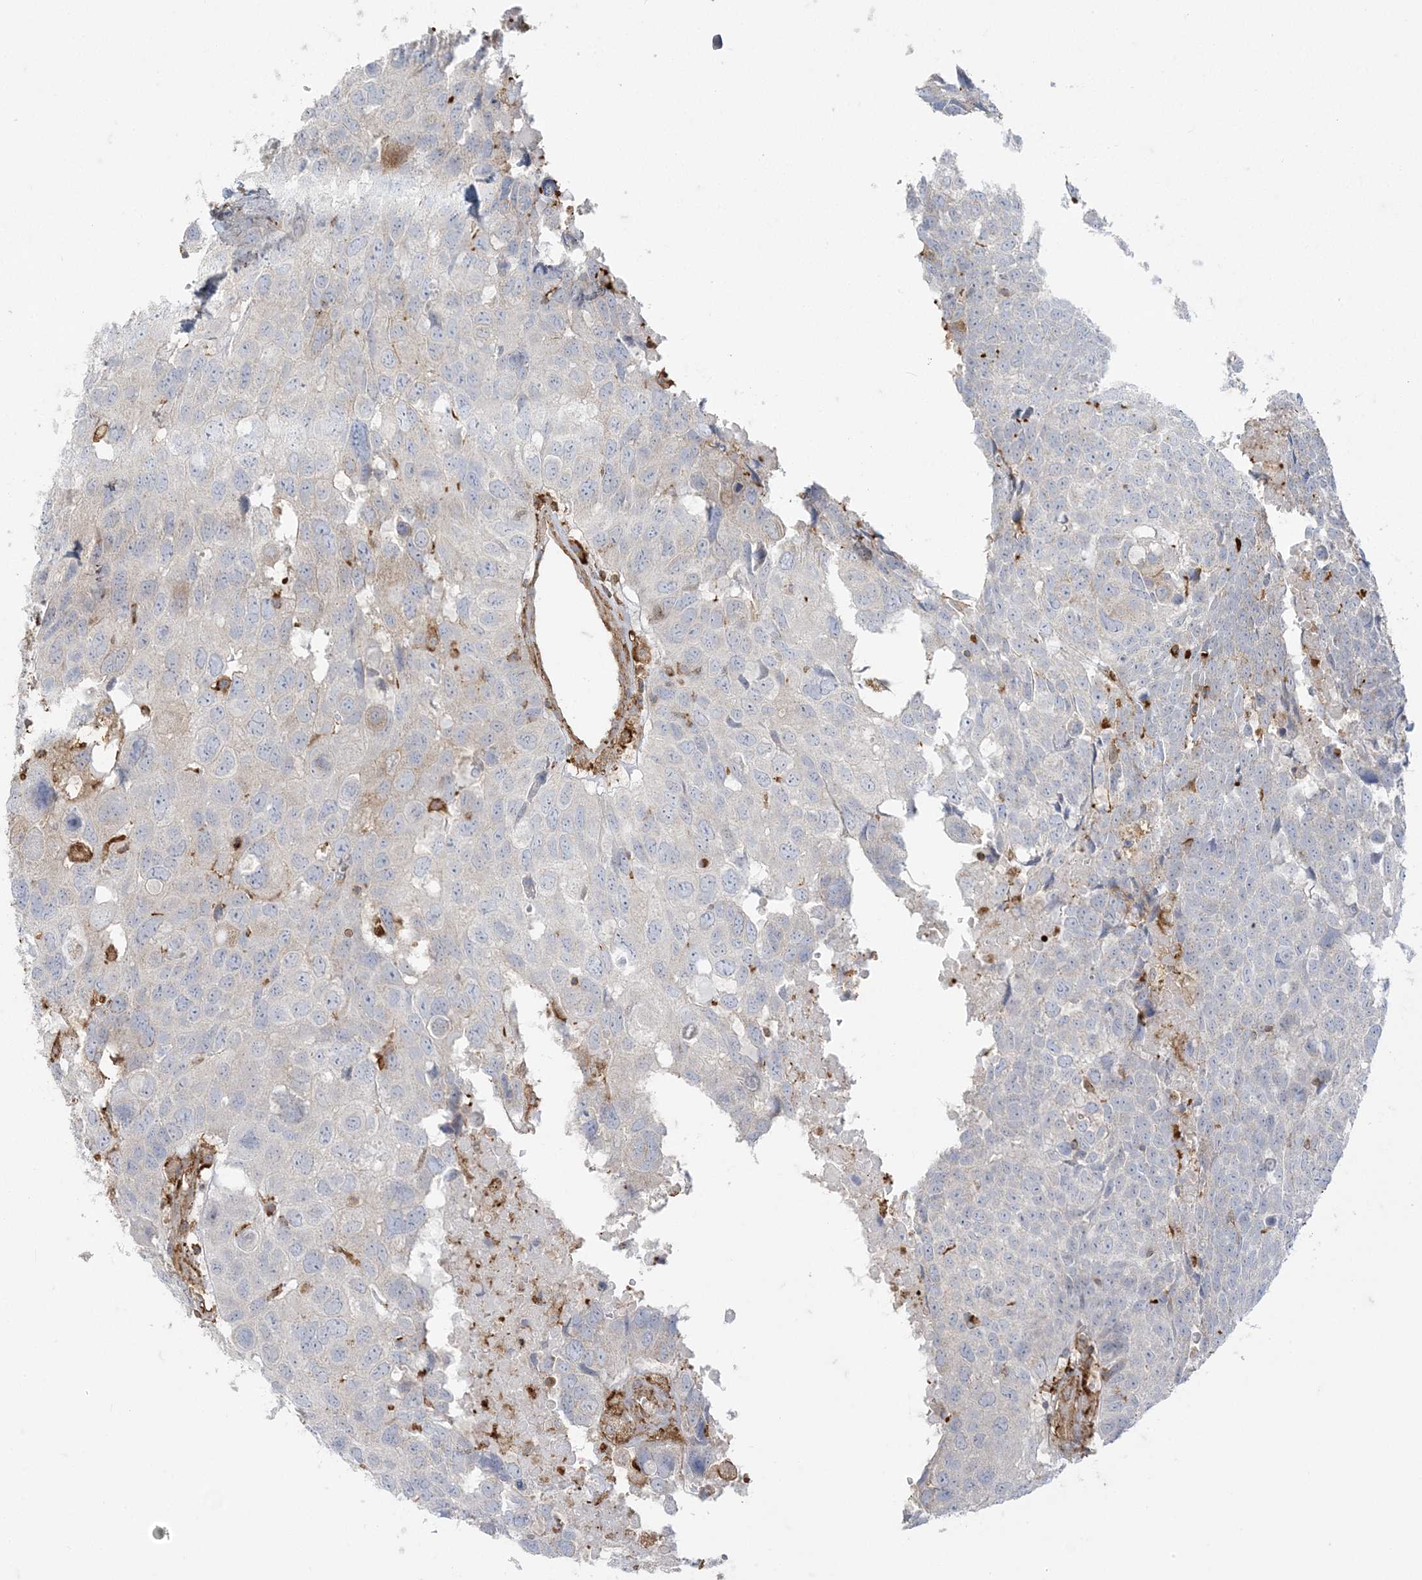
{"staining": {"intensity": "negative", "quantity": "none", "location": "none"}, "tissue": "head and neck cancer", "cell_type": "Tumor cells", "image_type": "cancer", "snomed": [{"axis": "morphology", "description": "Squamous cell carcinoma, NOS"}, {"axis": "topography", "description": "Head-Neck"}], "caption": "This photomicrograph is of head and neck cancer (squamous cell carcinoma) stained with immunohistochemistry to label a protein in brown with the nuclei are counter-stained blue. There is no positivity in tumor cells.", "gene": "DERL3", "patient": {"sex": "male", "age": 66}}